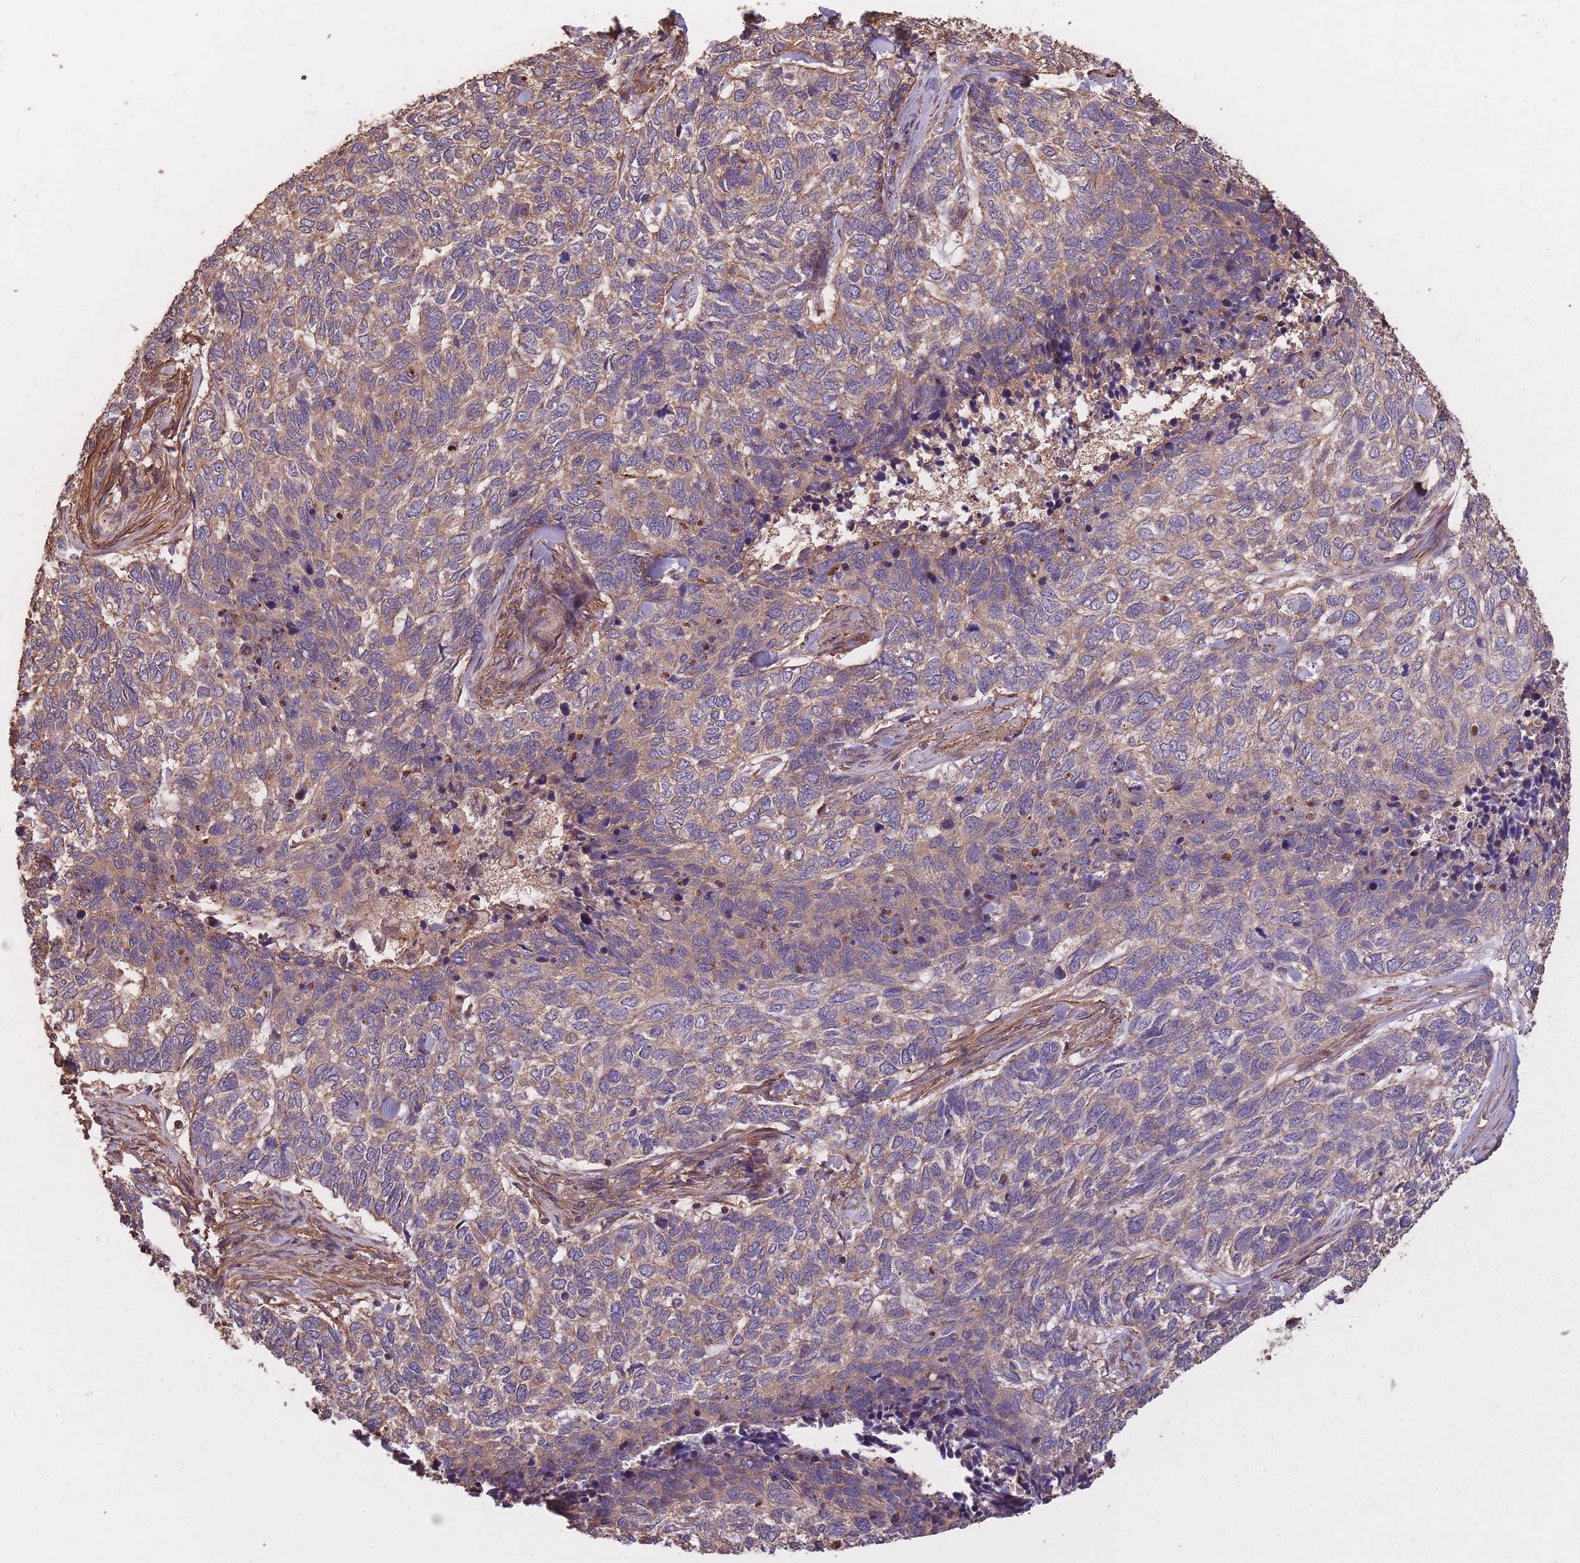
{"staining": {"intensity": "weak", "quantity": "25%-75%", "location": "cytoplasmic/membranous"}, "tissue": "skin cancer", "cell_type": "Tumor cells", "image_type": "cancer", "snomed": [{"axis": "morphology", "description": "Basal cell carcinoma"}, {"axis": "topography", "description": "Skin"}], "caption": "A high-resolution image shows immunohistochemistry (IHC) staining of skin cancer (basal cell carcinoma), which reveals weak cytoplasmic/membranous positivity in approximately 25%-75% of tumor cells.", "gene": "ARMH3", "patient": {"sex": "female", "age": 65}}